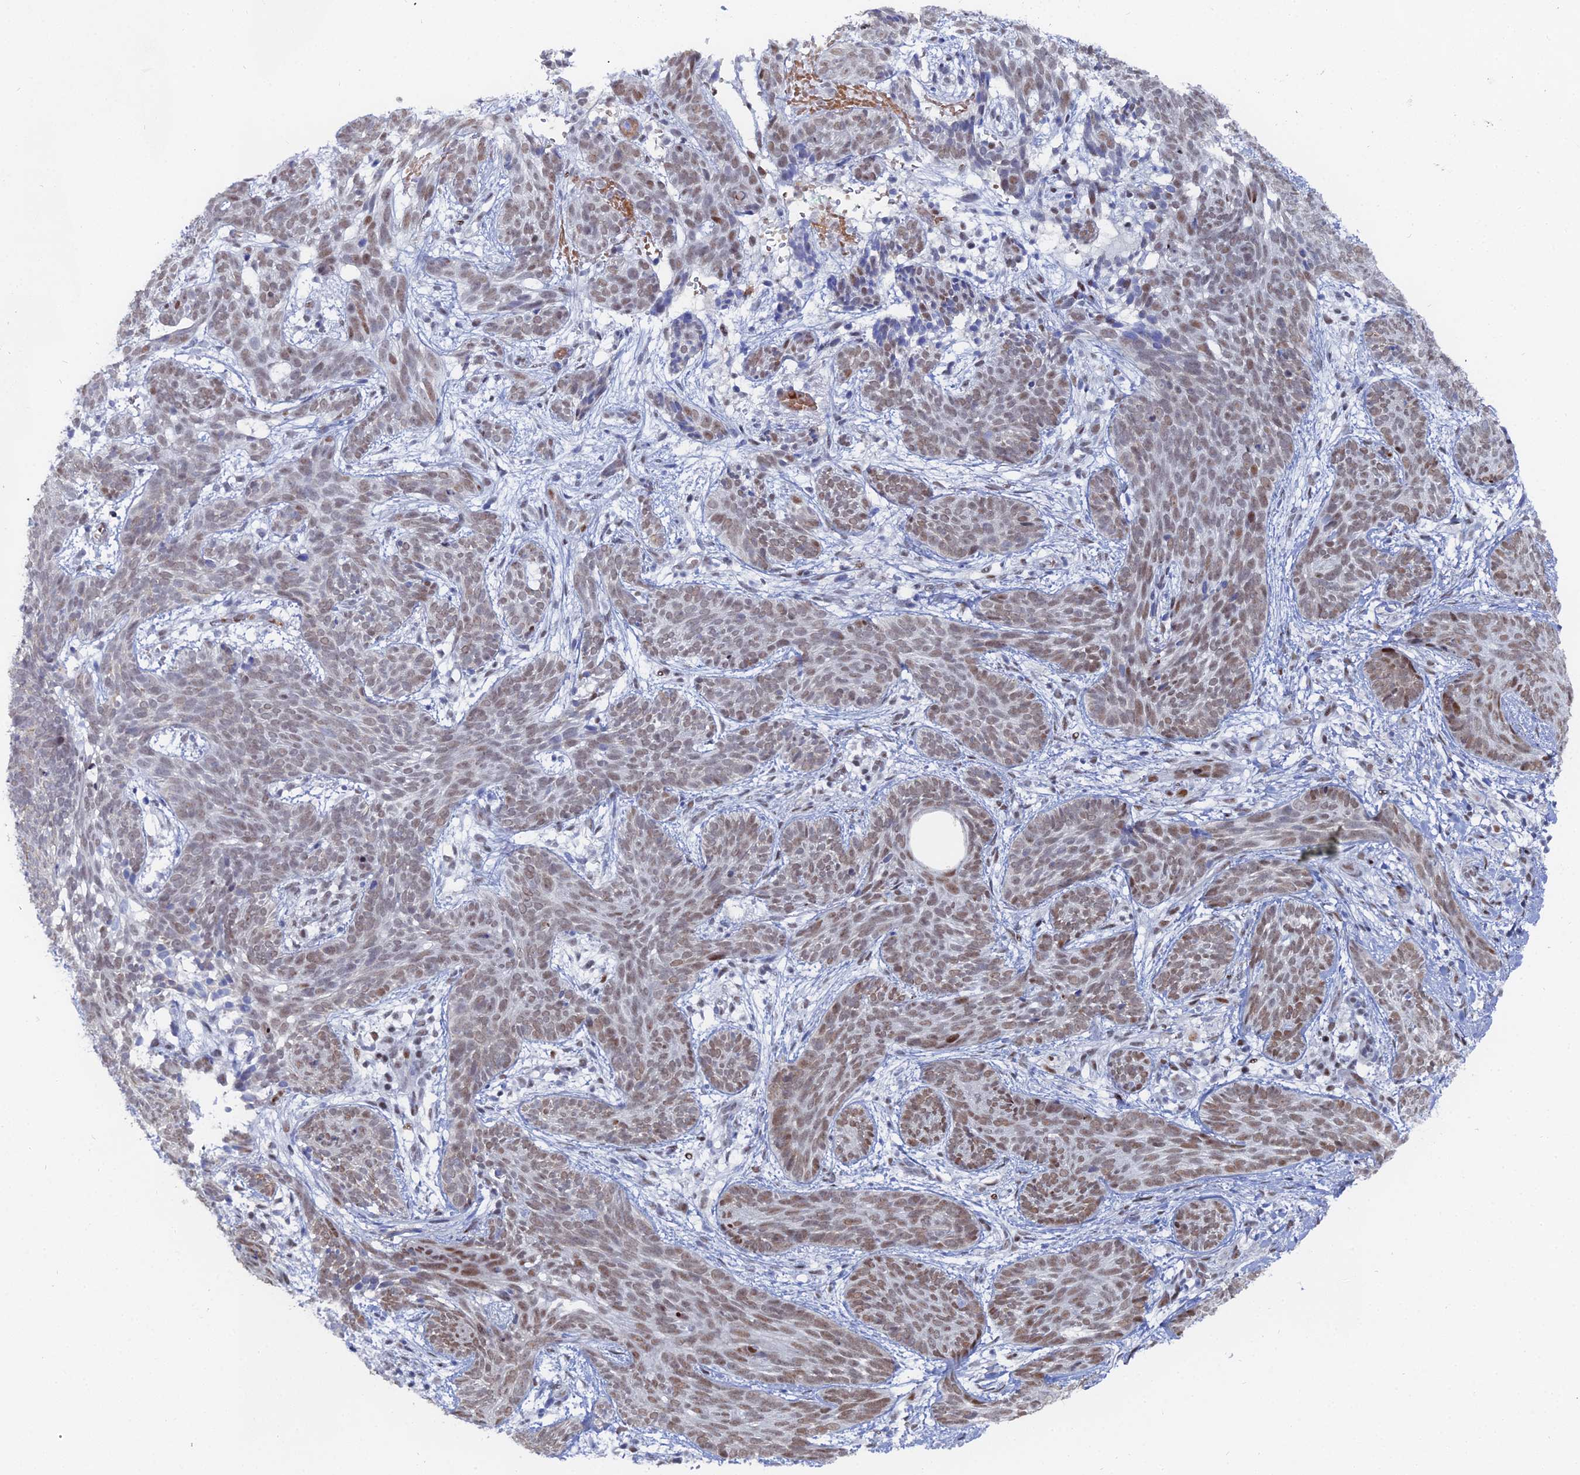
{"staining": {"intensity": "moderate", "quantity": ">75%", "location": "nuclear"}, "tissue": "skin cancer", "cell_type": "Tumor cells", "image_type": "cancer", "snomed": [{"axis": "morphology", "description": "Basal cell carcinoma"}, {"axis": "topography", "description": "Skin"}], "caption": "Skin cancer stained with DAB (3,3'-diaminobenzidine) IHC shows medium levels of moderate nuclear expression in approximately >75% of tumor cells.", "gene": "GSC2", "patient": {"sex": "female", "age": 81}}